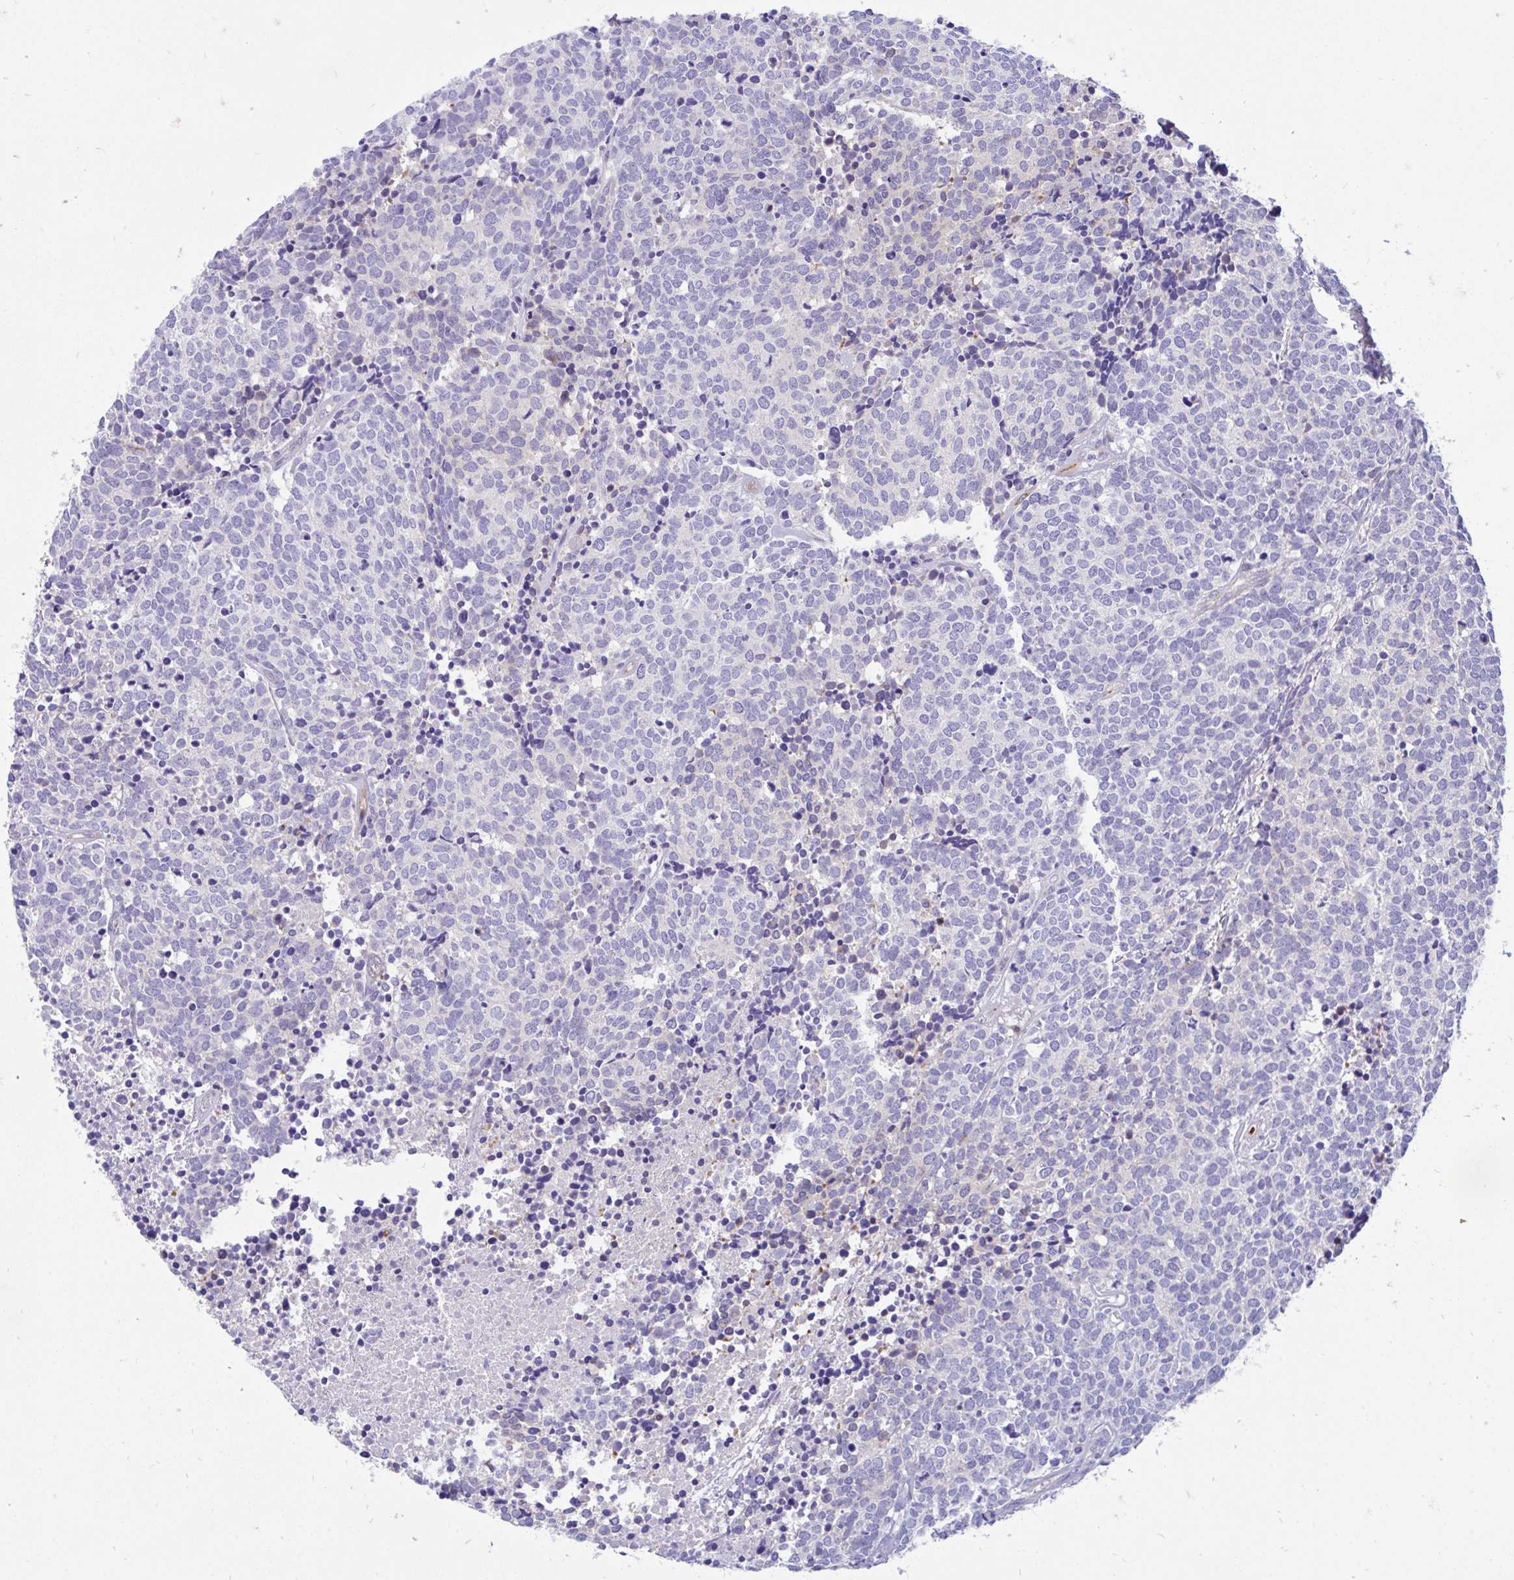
{"staining": {"intensity": "negative", "quantity": "none", "location": "none"}, "tissue": "carcinoid", "cell_type": "Tumor cells", "image_type": "cancer", "snomed": [{"axis": "morphology", "description": "Carcinoid, malignant, NOS"}, {"axis": "topography", "description": "Skin"}], "caption": "Immunohistochemical staining of human carcinoid displays no significant staining in tumor cells.", "gene": "ESPNL", "patient": {"sex": "female", "age": 79}}